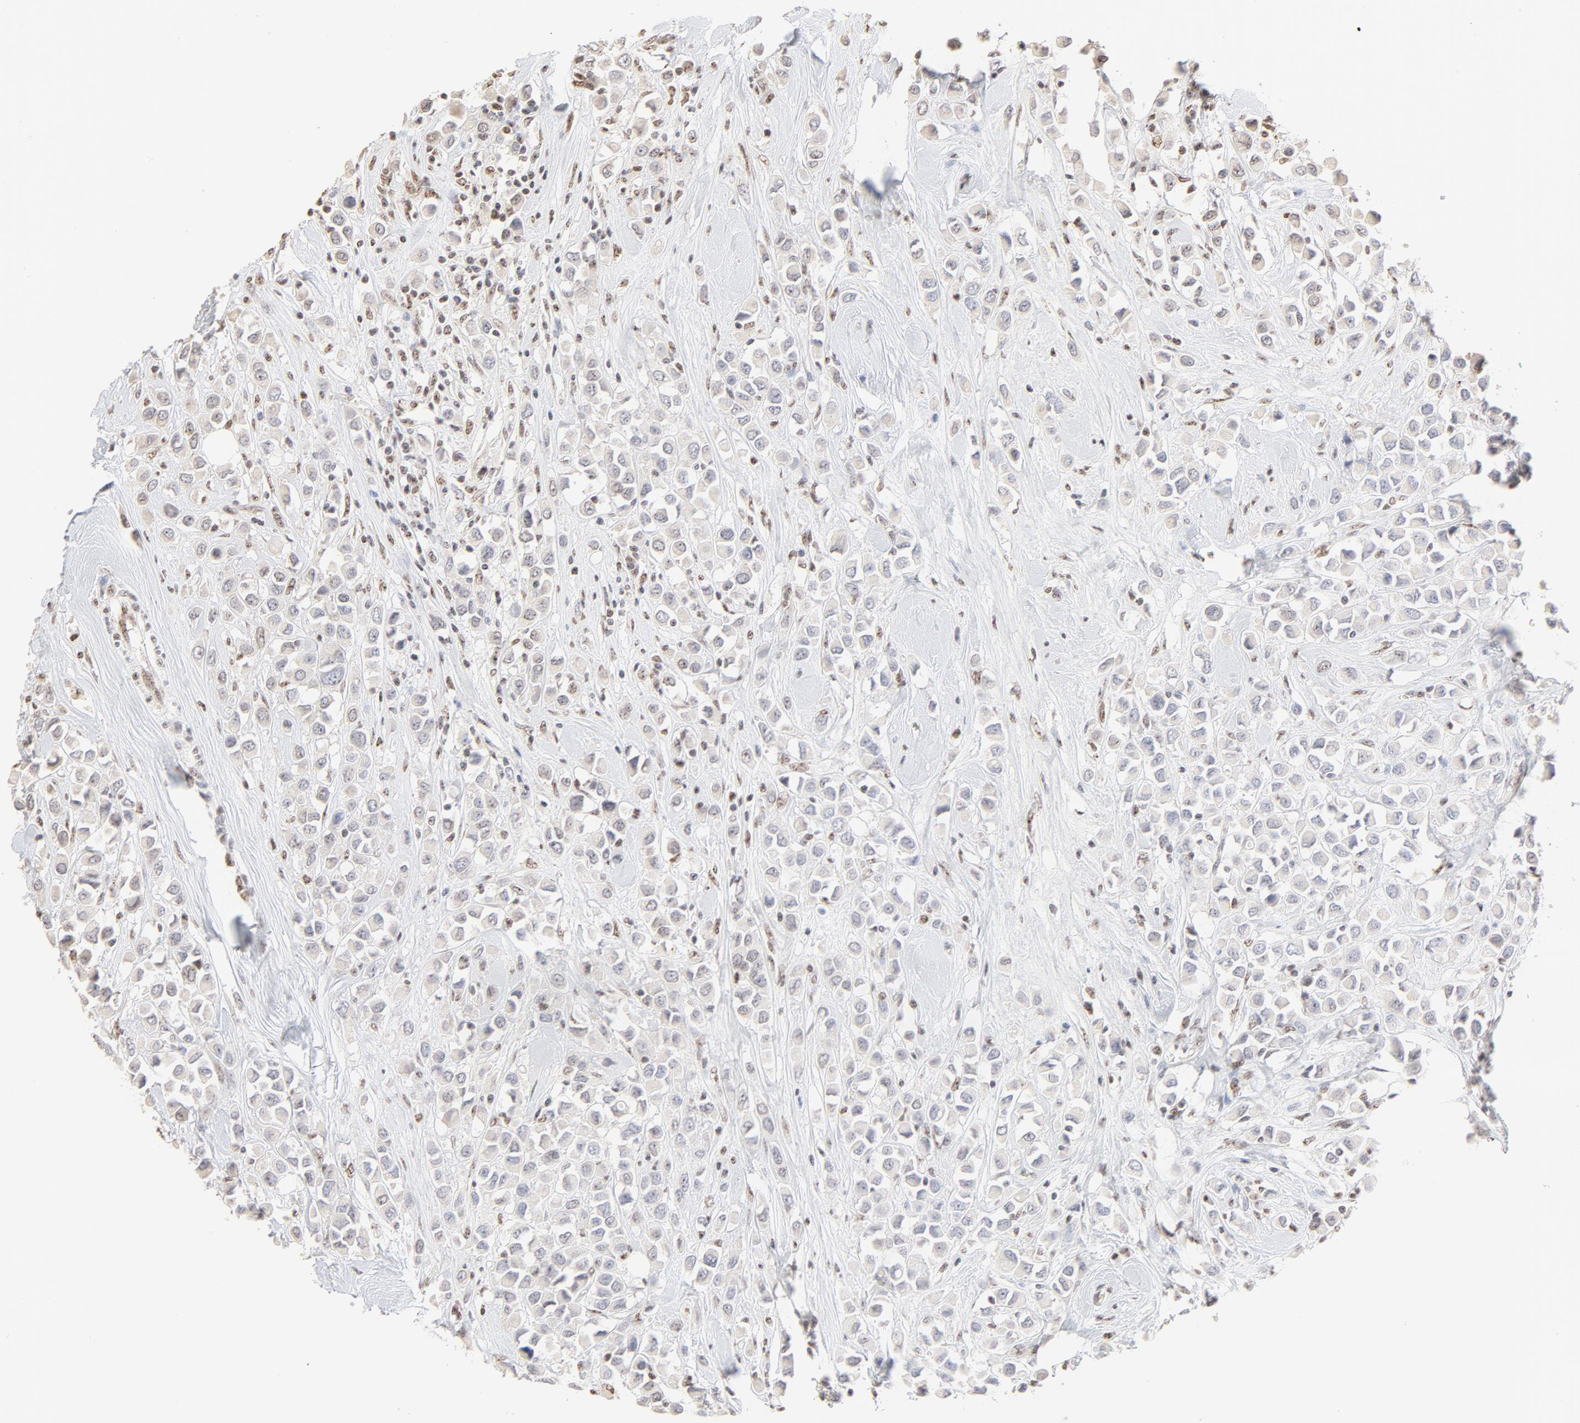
{"staining": {"intensity": "negative", "quantity": "none", "location": "none"}, "tissue": "breast cancer", "cell_type": "Tumor cells", "image_type": "cancer", "snomed": [{"axis": "morphology", "description": "Duct carcinoma"}, {"axis": "topography", "description": "Breast"}], "caption": "Image shows no protein positivity in tumor cells of invasive ductal carcinoma (breast) tissue.", "gene": "NFIL3", "patient": {"sex": "female", "age": 61}}